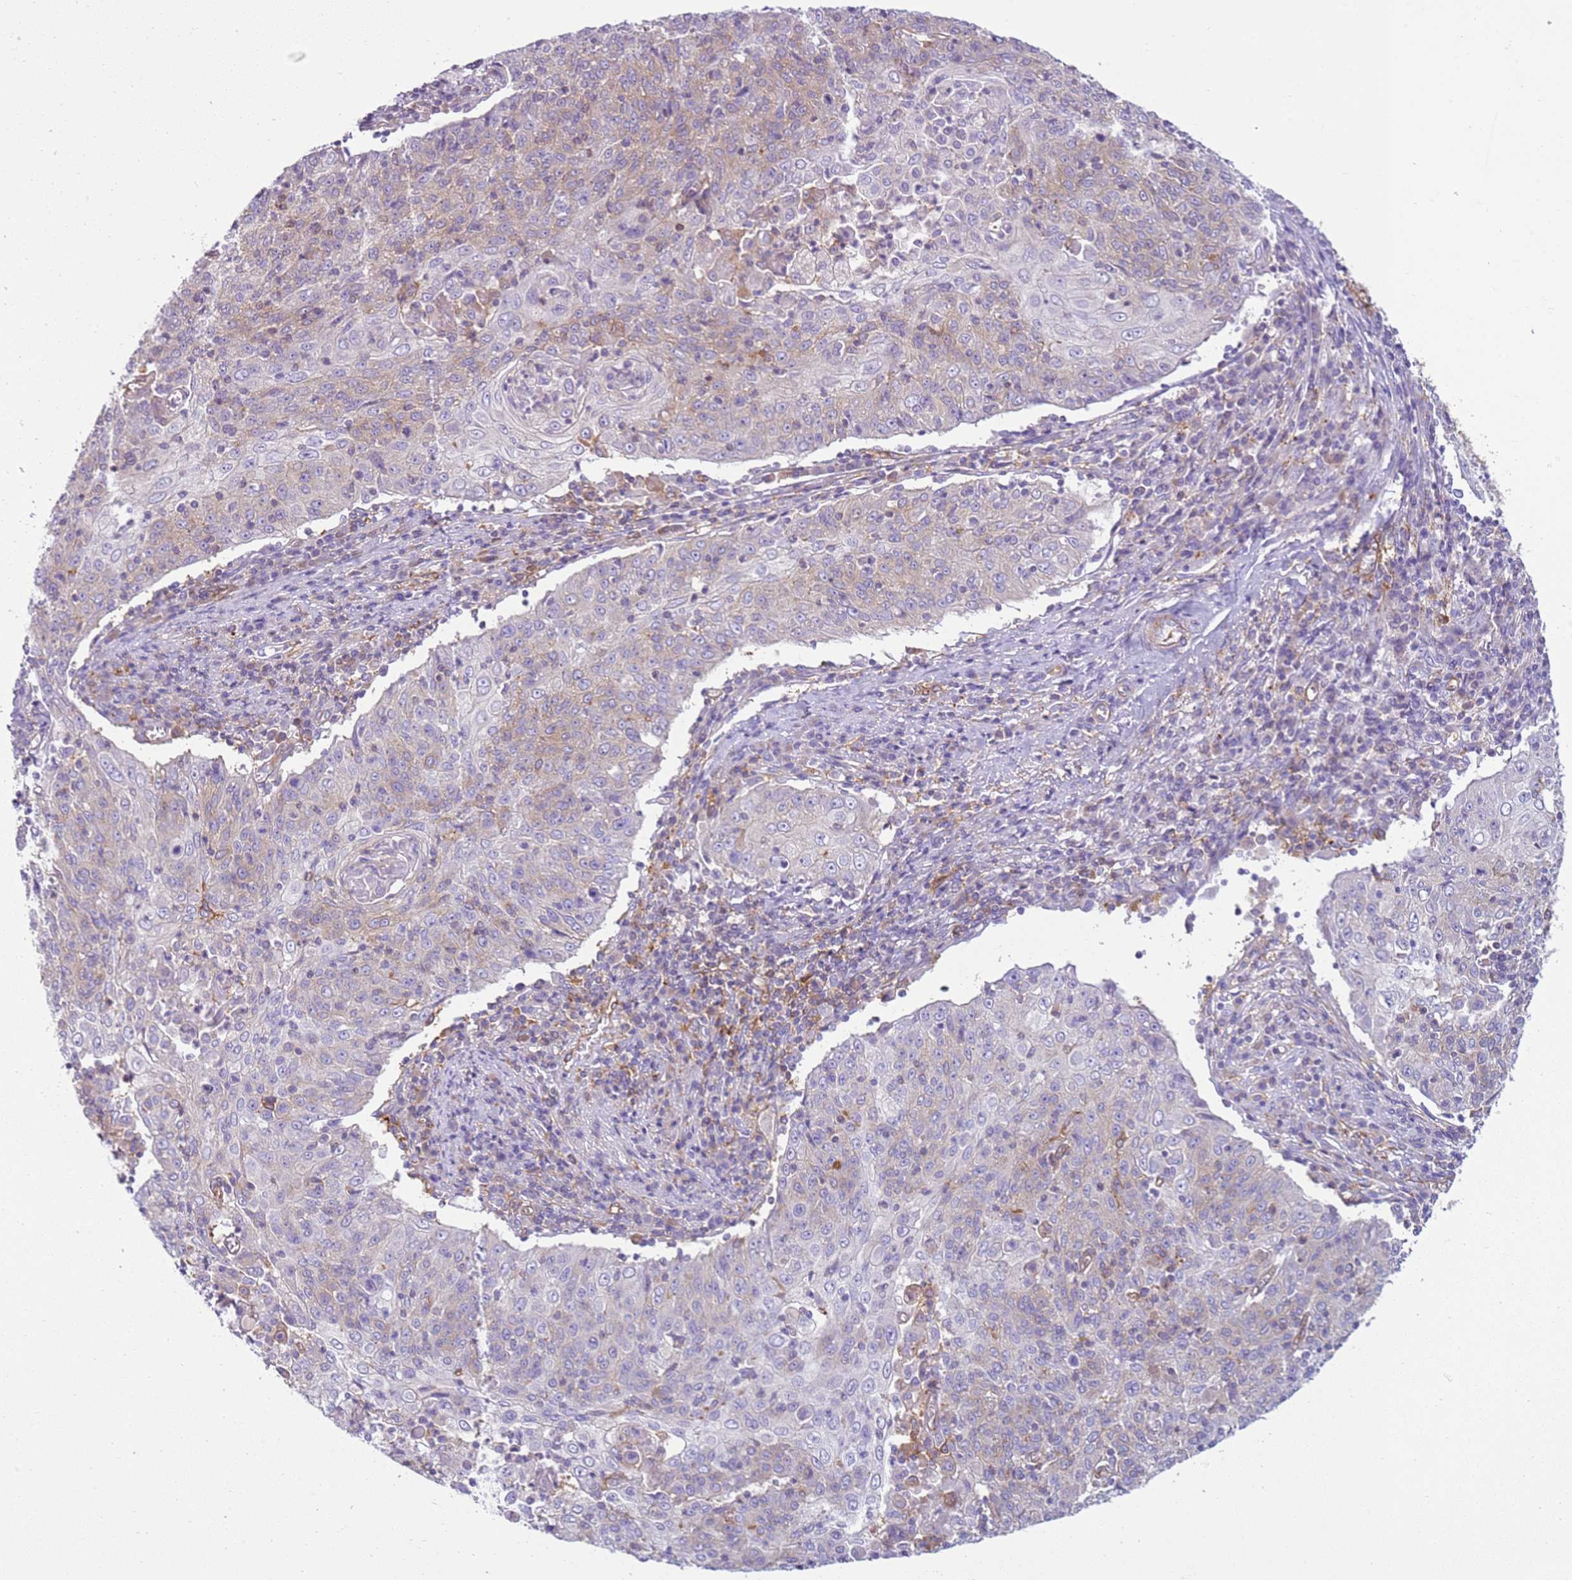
{"staining": {"intensity": "weak", "quantity": "<25%", "location": "cytoplasmic/membranous"}, "tissue": "cervical cancer", "cell_type": "Tumor cells", "image_type": "cancer", "snomed": [{"axis": "morphology", "description": "Squamous cell carcinoma, NOS"}, {"axis": "topography", "description": "Cervix"}], "caption": "An IHC image of cervical squamous cell carcinoma is shown. There is no staining in tumor cells of cervical squamous cell carcinoma. The staining was performed using DAB (3,3'-diaminobenzidine) to visualize the protein expression in brown, while the nuclei were stained in blue with hematoxylin (Magnification: 20x).", "gene": "SNX21", "patient": {"sex": "female", "age": 48}}